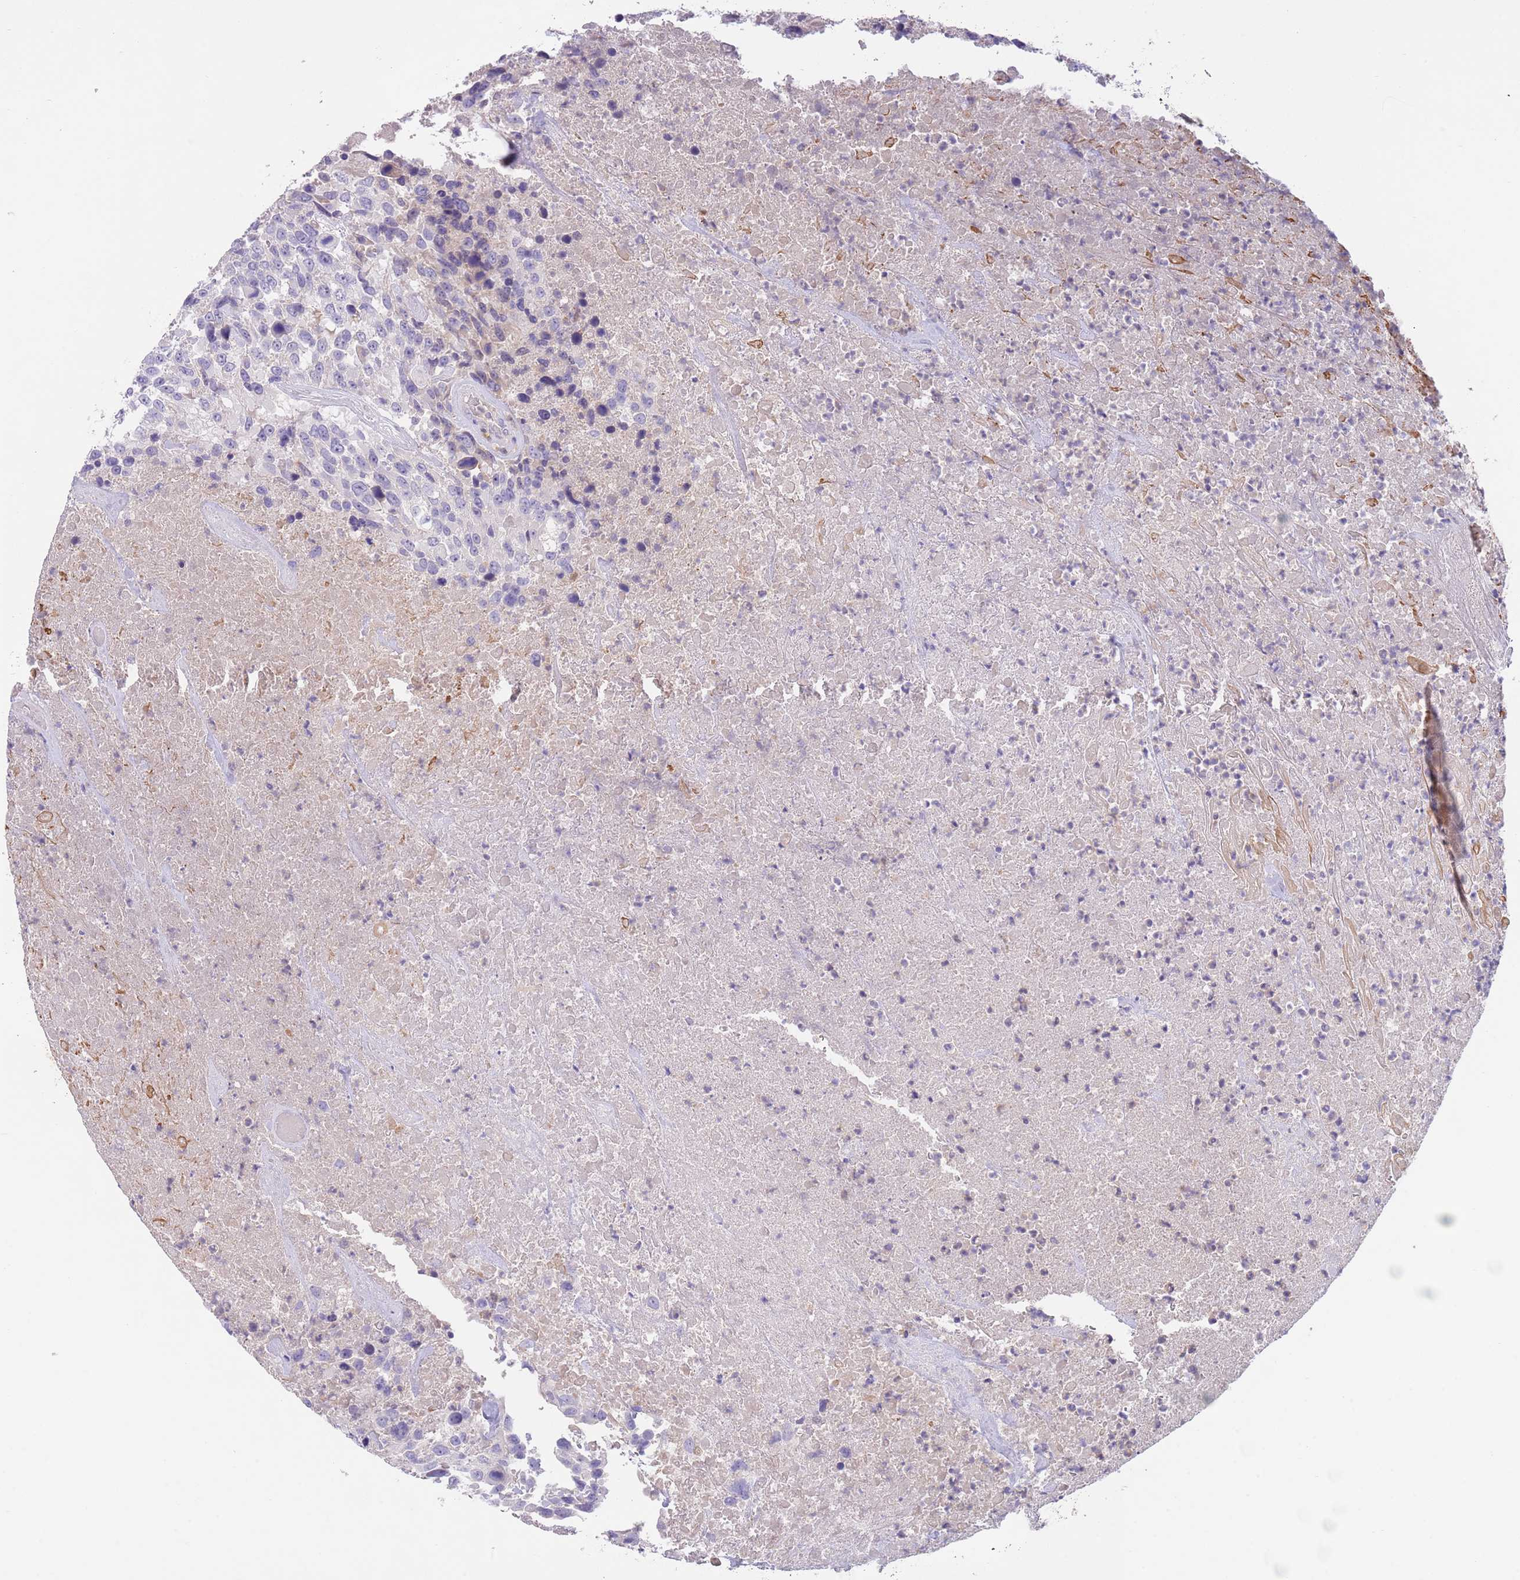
{"staining": {"intensity": "negative", "quantity": "none", "location": "none"}, "tissue": "urothelial cancer", "cell_type": "Tumor cells", "image_type": "cancer", "snomed": [{"axis": "morphology", "description": "Urothelial carcinoma, High grade"}, {"axis": "topography", "description": "Urinary bladder"}], "caption": "A micrograph of urothelial cancer stained for a protein demonstrates no brown staining in tumor cells.", "gene": "IGFL4", "patient": {"sex": "female", "age": 70}}